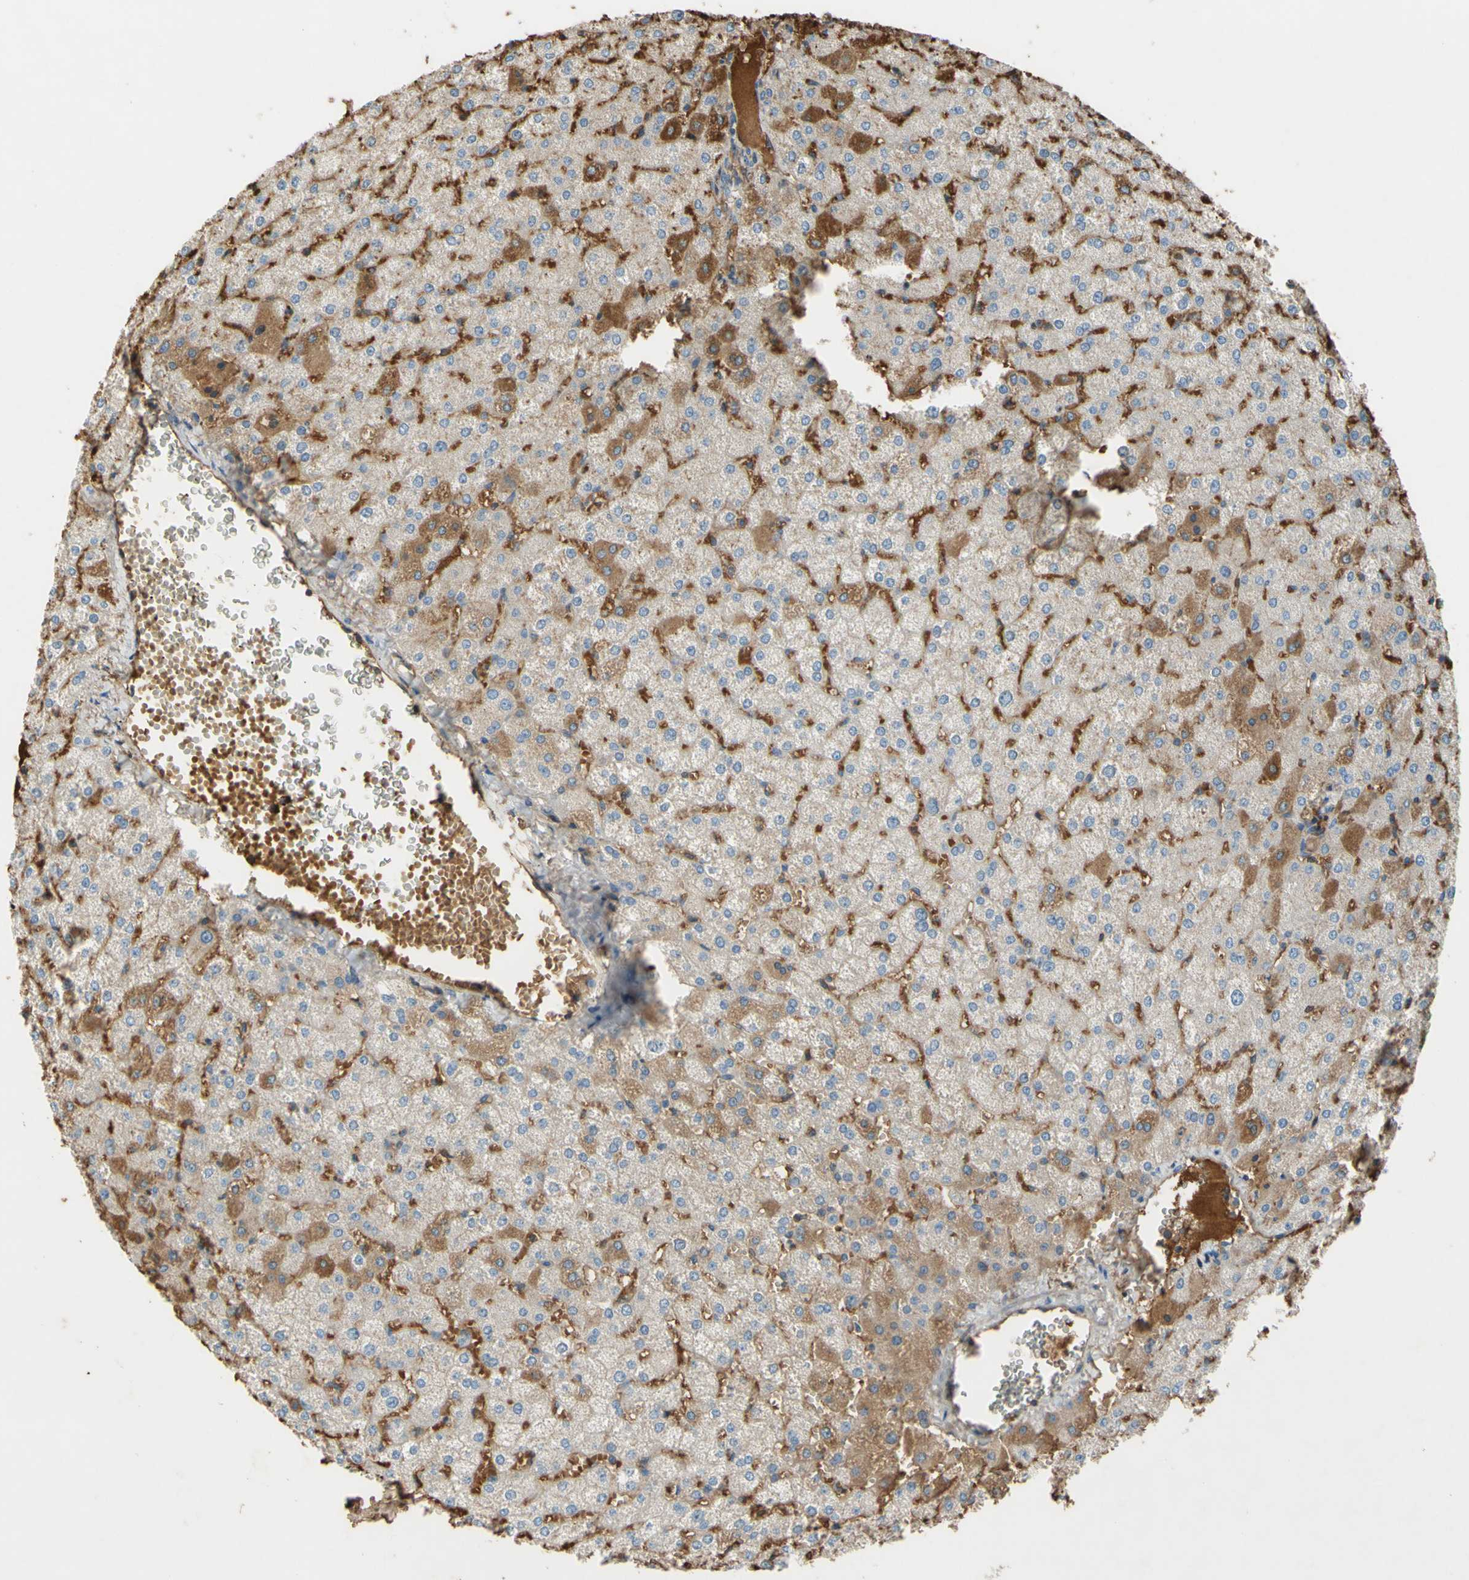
{"staining": {"intensity": "negative", "quantity": "none", "location": "none"}, "tissue": "liver", "cell_type": "Cholangiocytes", "image_type": "normal", "snomed": [{"axis": "morphology", "description": "Normal tissue, NOS"}, {"axis": "topography", "description": "Liver"}], "caption": "Immunohistochemistry (IHC) image of benign liver: human liver stained with DAB shows no significant protein staining in cholangiocytes.", "gene": "TIMP2", "patient": {"sex": "female", "age": 32}}